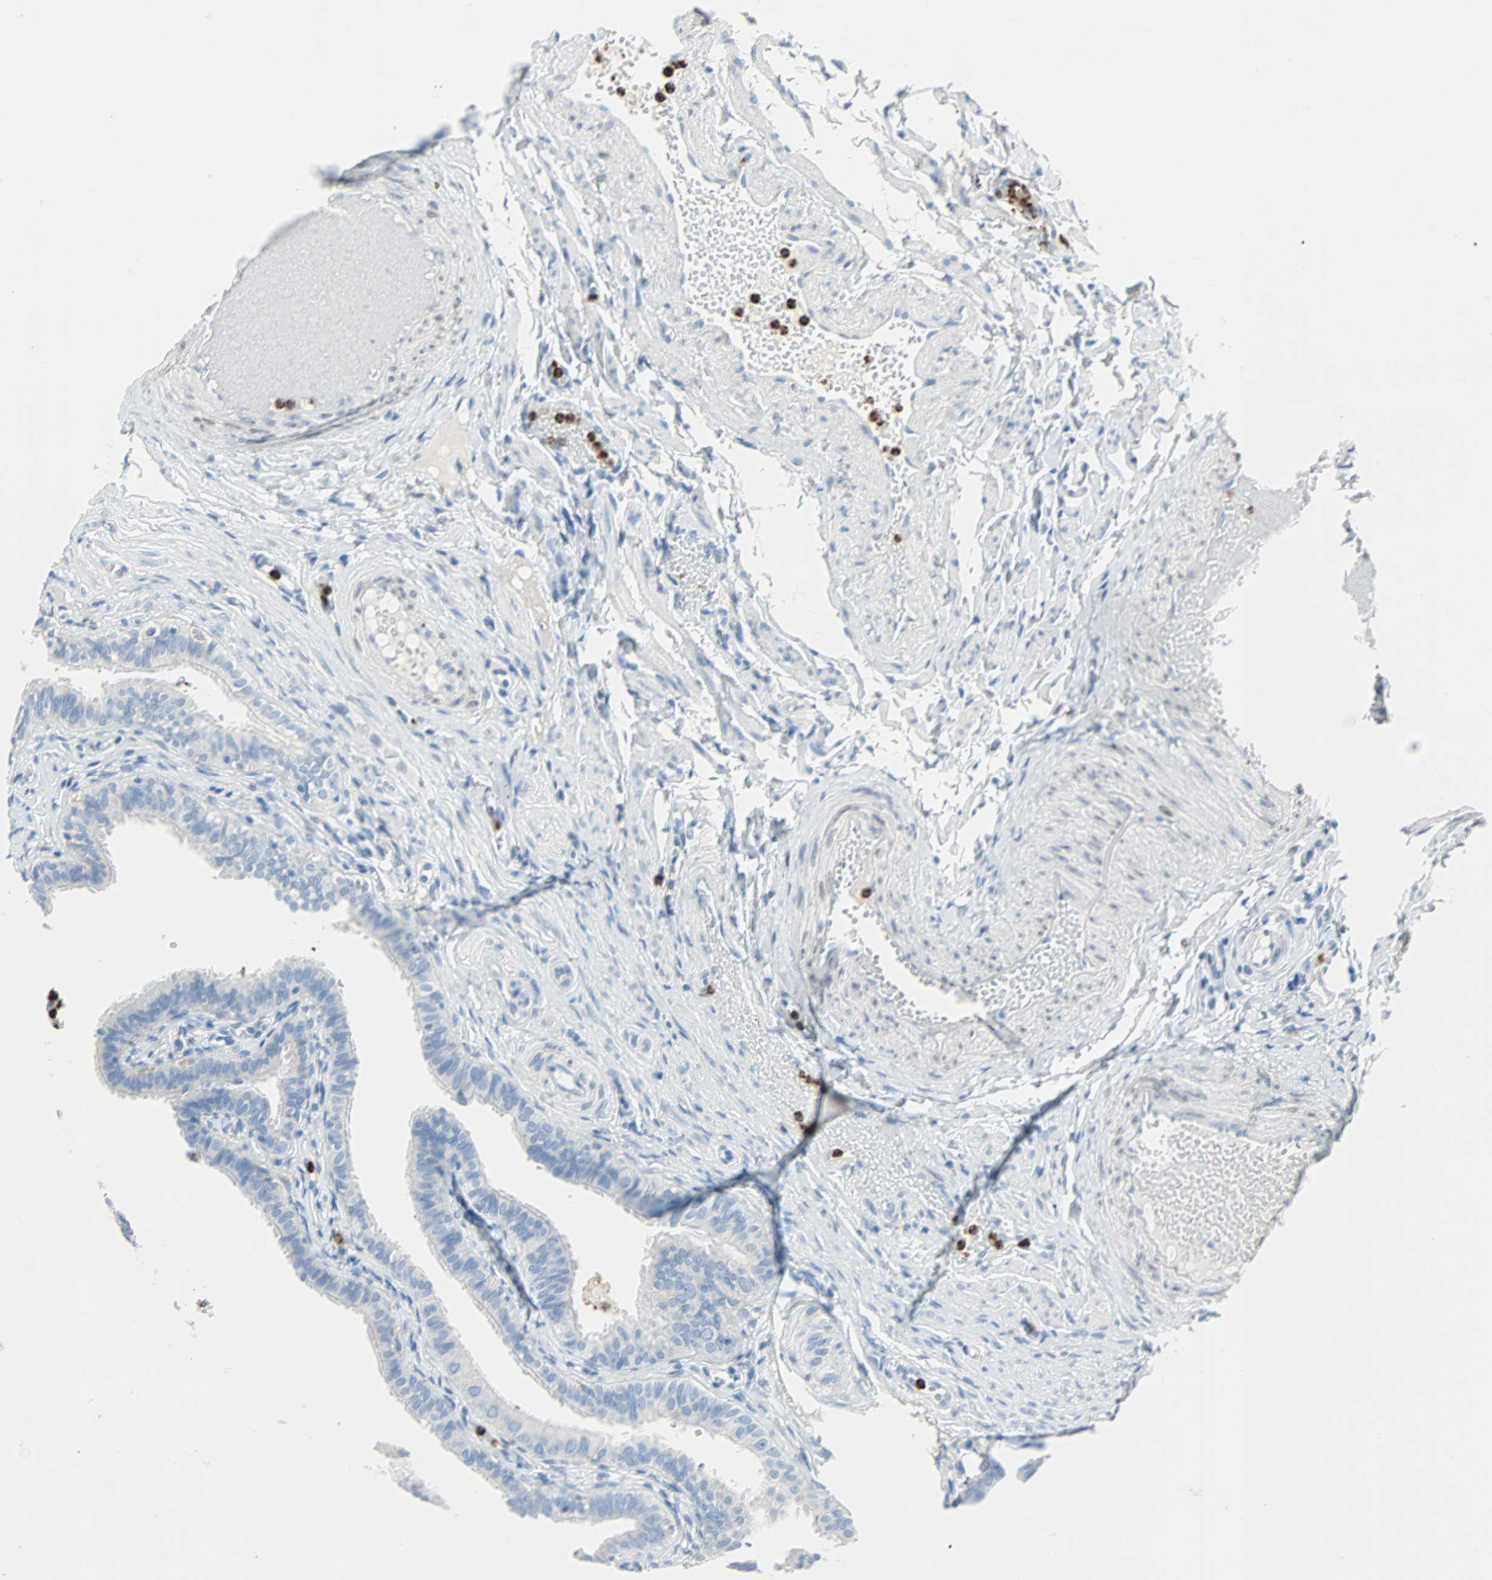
{"staining": {"intensity": "negative", "quantity": "none", "location": "none"}, "tissue": "fallopian tube", "cell_type": "Glandular cells", "image_type": "normal", "snomed": [{"axis": "morphology", "description": "Normal tissue, NOS"}, {"axis": "morphology", "description": "Dermoid, NOS"}, {"axis": "topography", "description": "Fallopian tube"}], "caption": "The photomicrograph demonstrates no staining of glandular cells in unremarkable fallopian tube. The staining is performed using DAB brown chromogen with nuclei counter-stained in using hematoxylin.", "gene": "CLEC4A", "patient": {"sex": "female", "age": 33}}